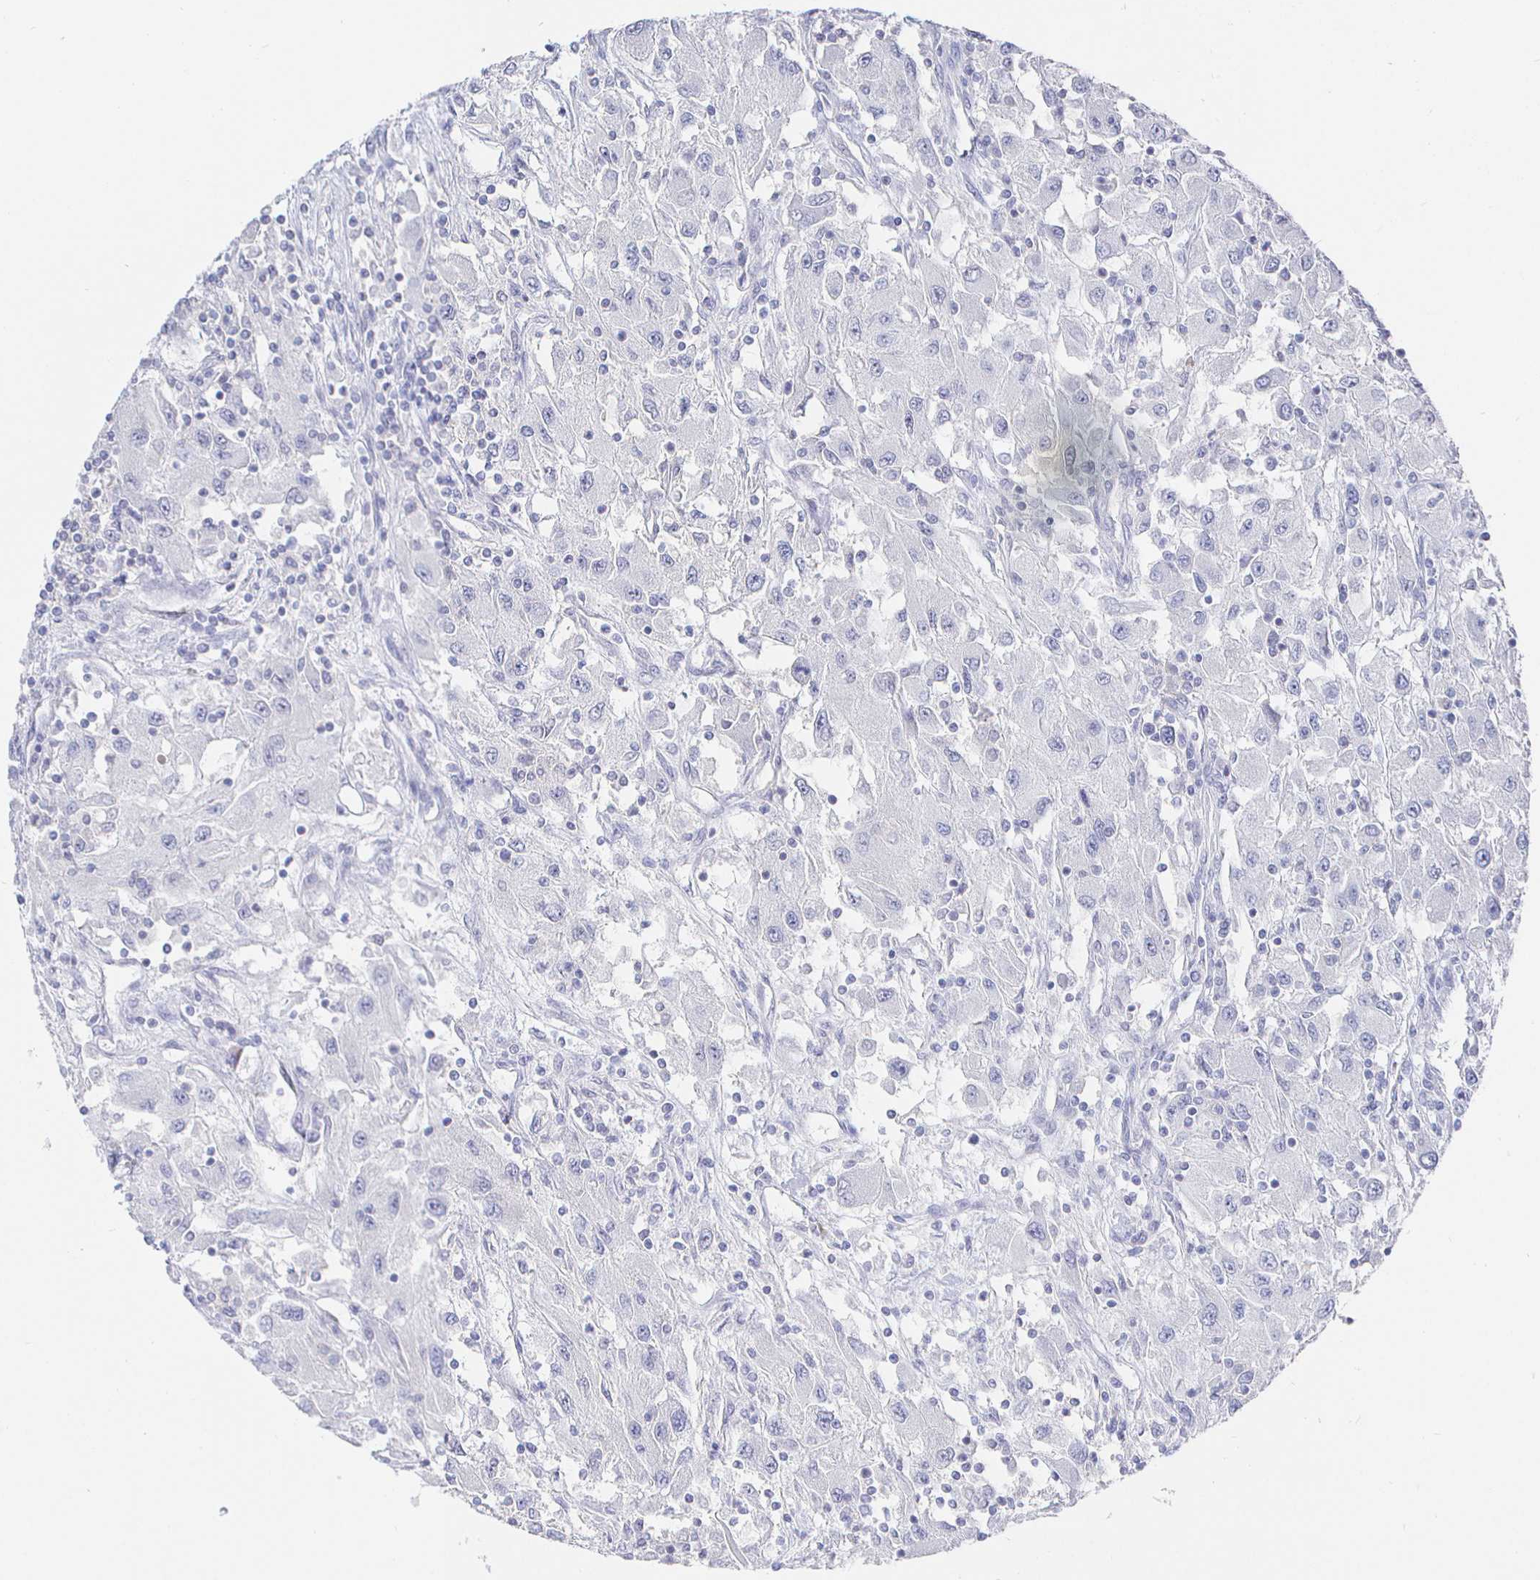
{"staining": {"intensity": "negative", "quantity": "none", "location": "none"}, "tissue": "renal cancer", "cell_type": "Tumor cells", "image_type": "cancer", "snomed": [{"axis": "morphology", "description": "Adenocarcinoma, NOS"}, {"axis": "topography", "description": "Kidney"}], "caption": "There is no significant staining in tumor cells of renal cancer (adenocarcinoma).", "gene": "LRRC23", "patient": {"sex": "female", "age": 67}}